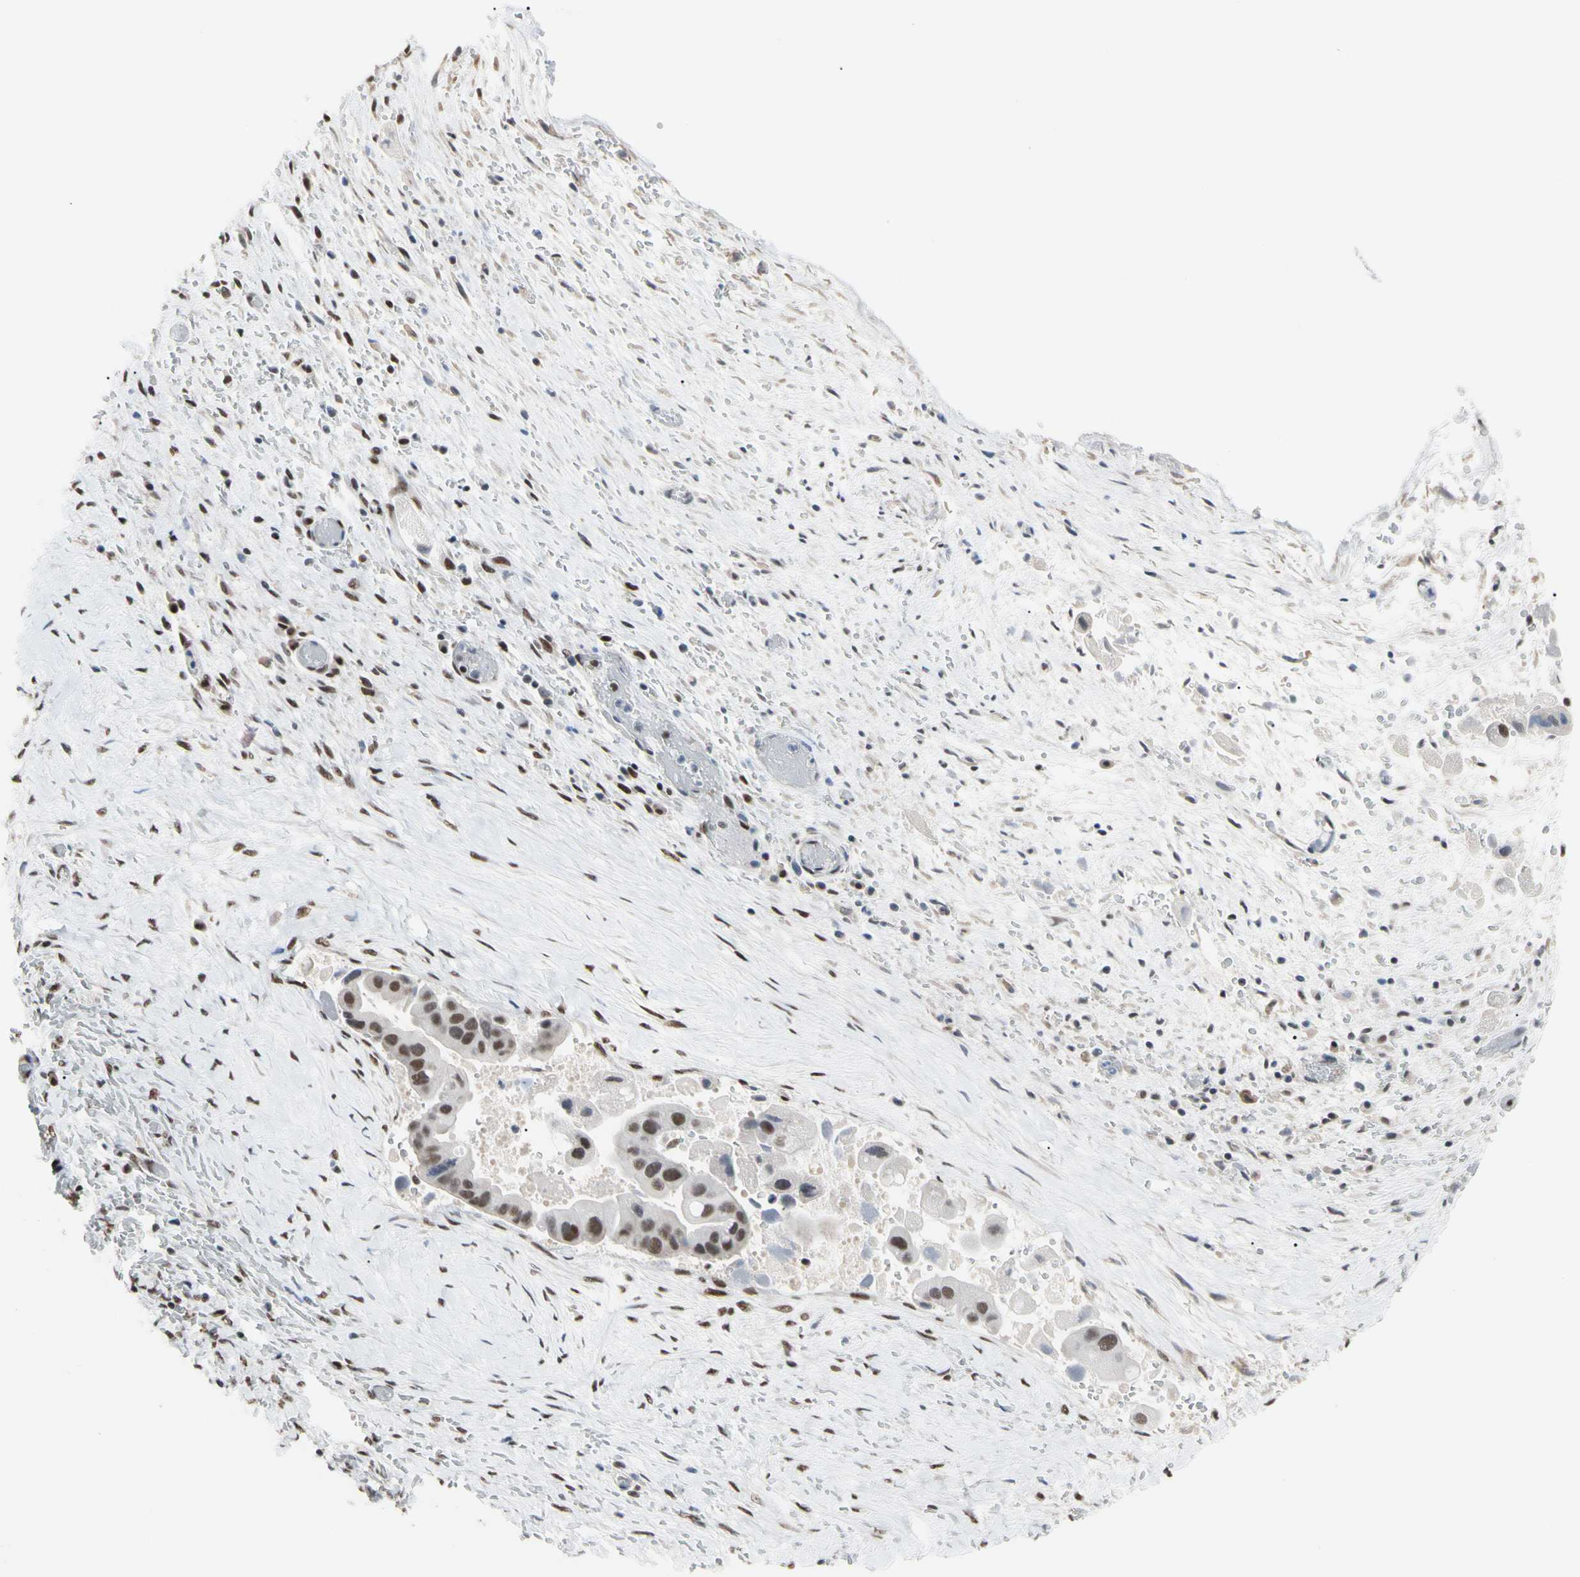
{"staining": {"intensity": "moderate", "quantity": ">75%", "location": "nuclear"}, "tissue": "liver cancer", "cell_type": "Tumor cells", "image_type": "cancer", "snomed": [{"axis": "morphology", "description": "Normal tissue, NOS"}, {"axis": "morphology", "description": "Cholangiocarcinoma"}, {"axis": "topography", "description": "Liver"}, {"axis": "topography", "description": "Peripheral nerve tissue"}], "caption": "Immunohistochemistry (IHC) (DAB (3,3'-diaminobenzidine)) staining of human liver cholangiocarcinoma displays moderate nuclear protein staining in approximately >75% of tumor cells.", "gene": "FAM98B", "patient": {"sex": "male", "age": 50}}